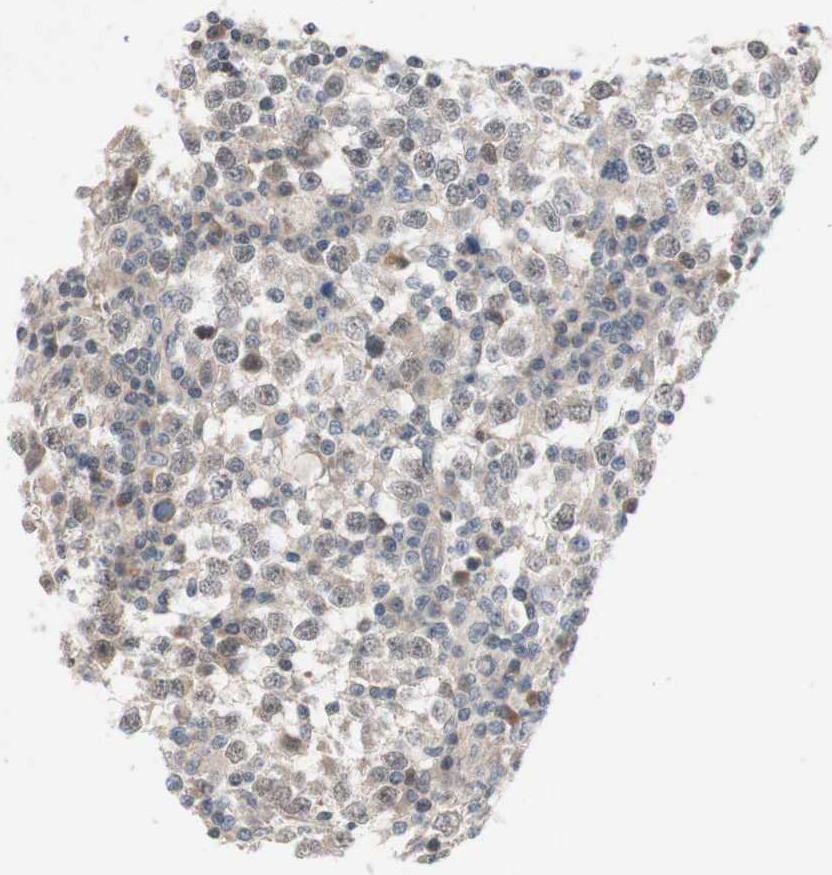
{"staining": {"intensity": "weak", "quantity": ">75%", "location": "cytoplasmic/membranous"}, "tissue": "testis cancer", "cell_type": "Tumor cells", "image_type": "cancer", "snomed": [{"axis": "morphology", "description": "Seminoma, NOS"}, {"axis": "topography", "description": "Testis"}], "caption": "Testis cancer tissue displays weak cytoplasmic/membranous positivity in approximately >75% of tumor cells, visualized by immunohistochemistry.", "gene": "CD55", "patient": {"sex": "male", "age": 65}}